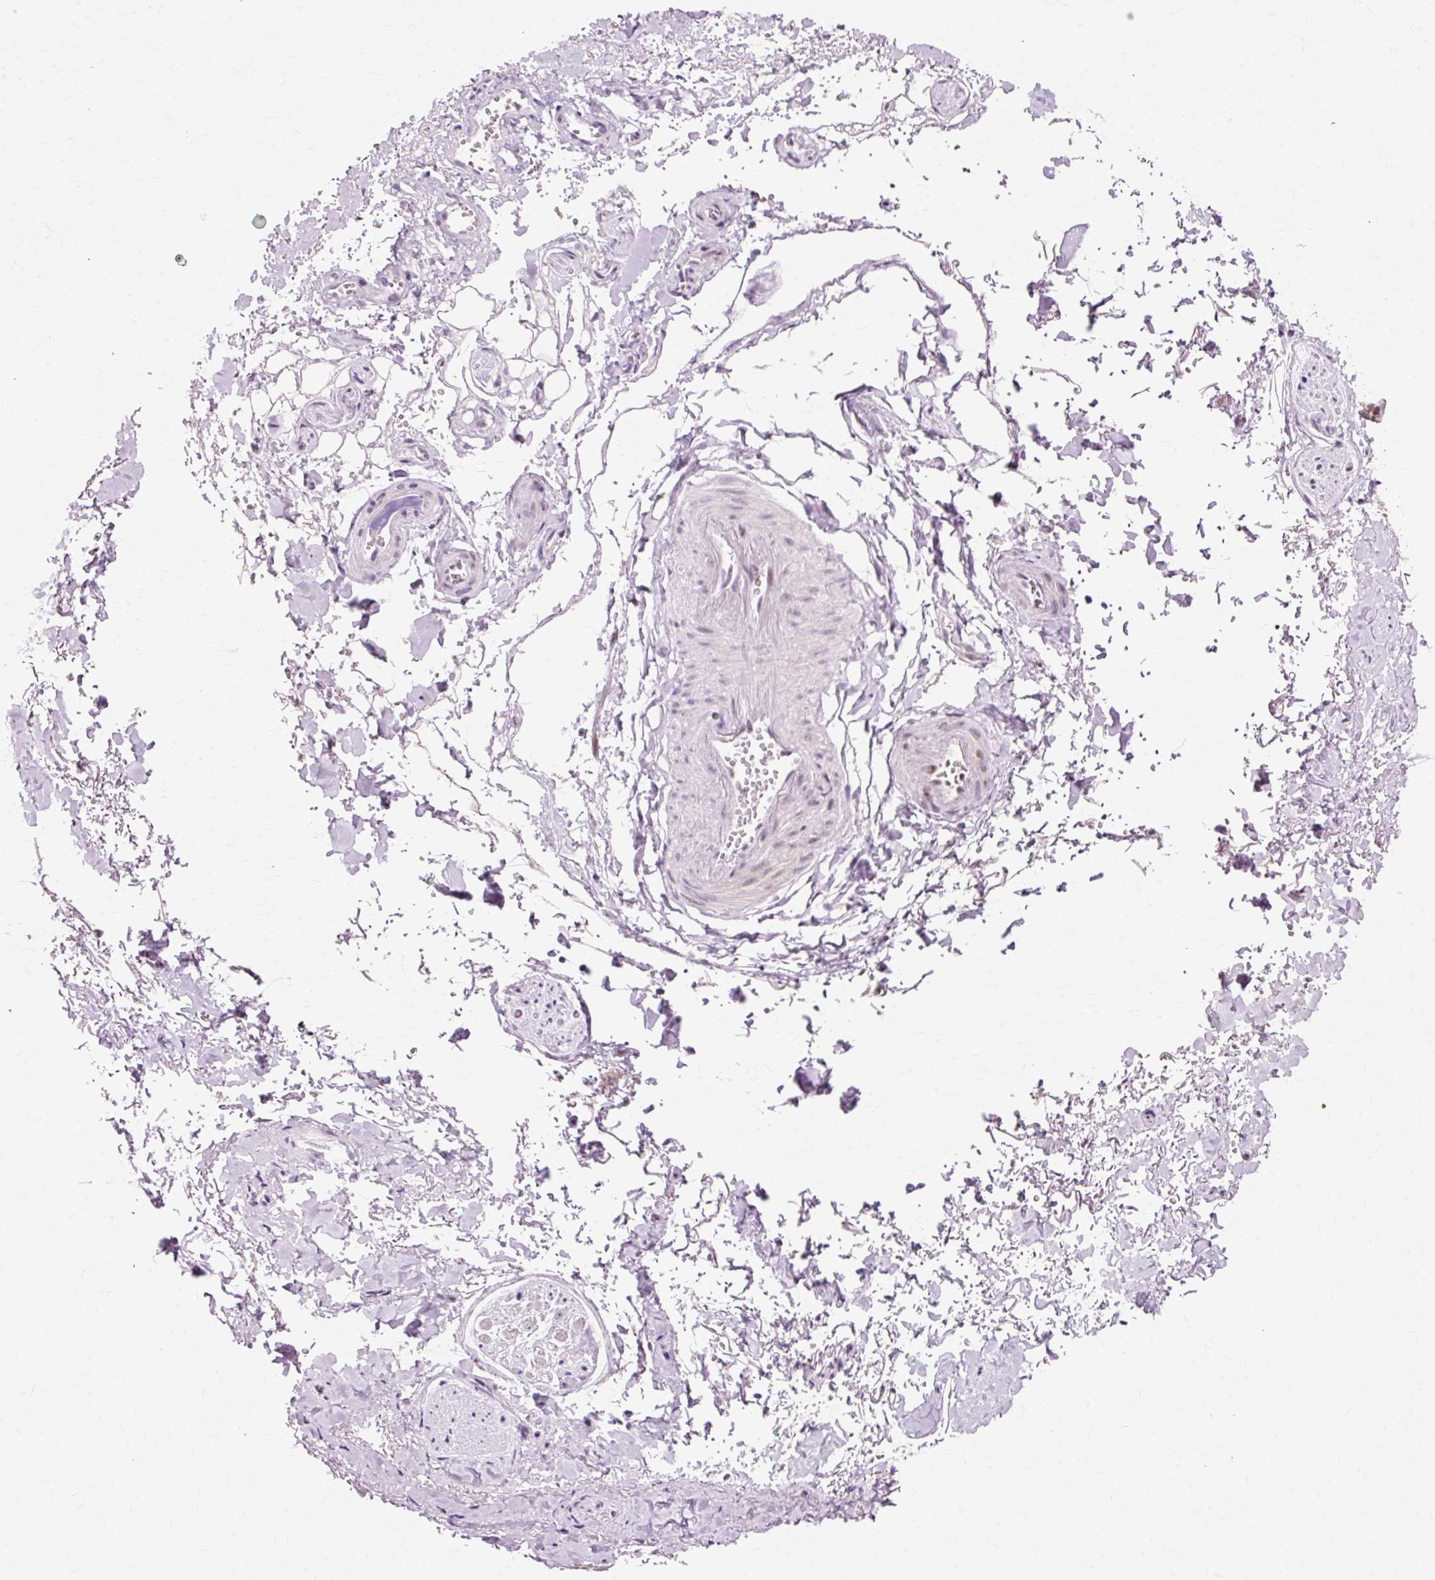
{"staining": {"intensity": "negative", "quantity": "none", "location": "none"}, "tissue": "adipose tissue", "cell_type": "Adipocytes", "image_type": "normal", "snomed": [{"axis": "morphology", "description": "Normal tissue, NOS"}, {"axis": "topography", "description": "Vulva"}, {"axis": "topography", "description": "Vagina"}, {"axis": "topography", "description": "Peripheral nerve tissue"}], "caption": "DAB (3,3'-diaminobenzidine) immunohistochemical staining of benign human adipose tissue demonstrates no significant positivity in adipocytes. (DAB immunohistochemistry (IHC) with hematoxylin counter stain).", "gene": "MACROD2", "patient": {"sex": "female", "age": 66}}